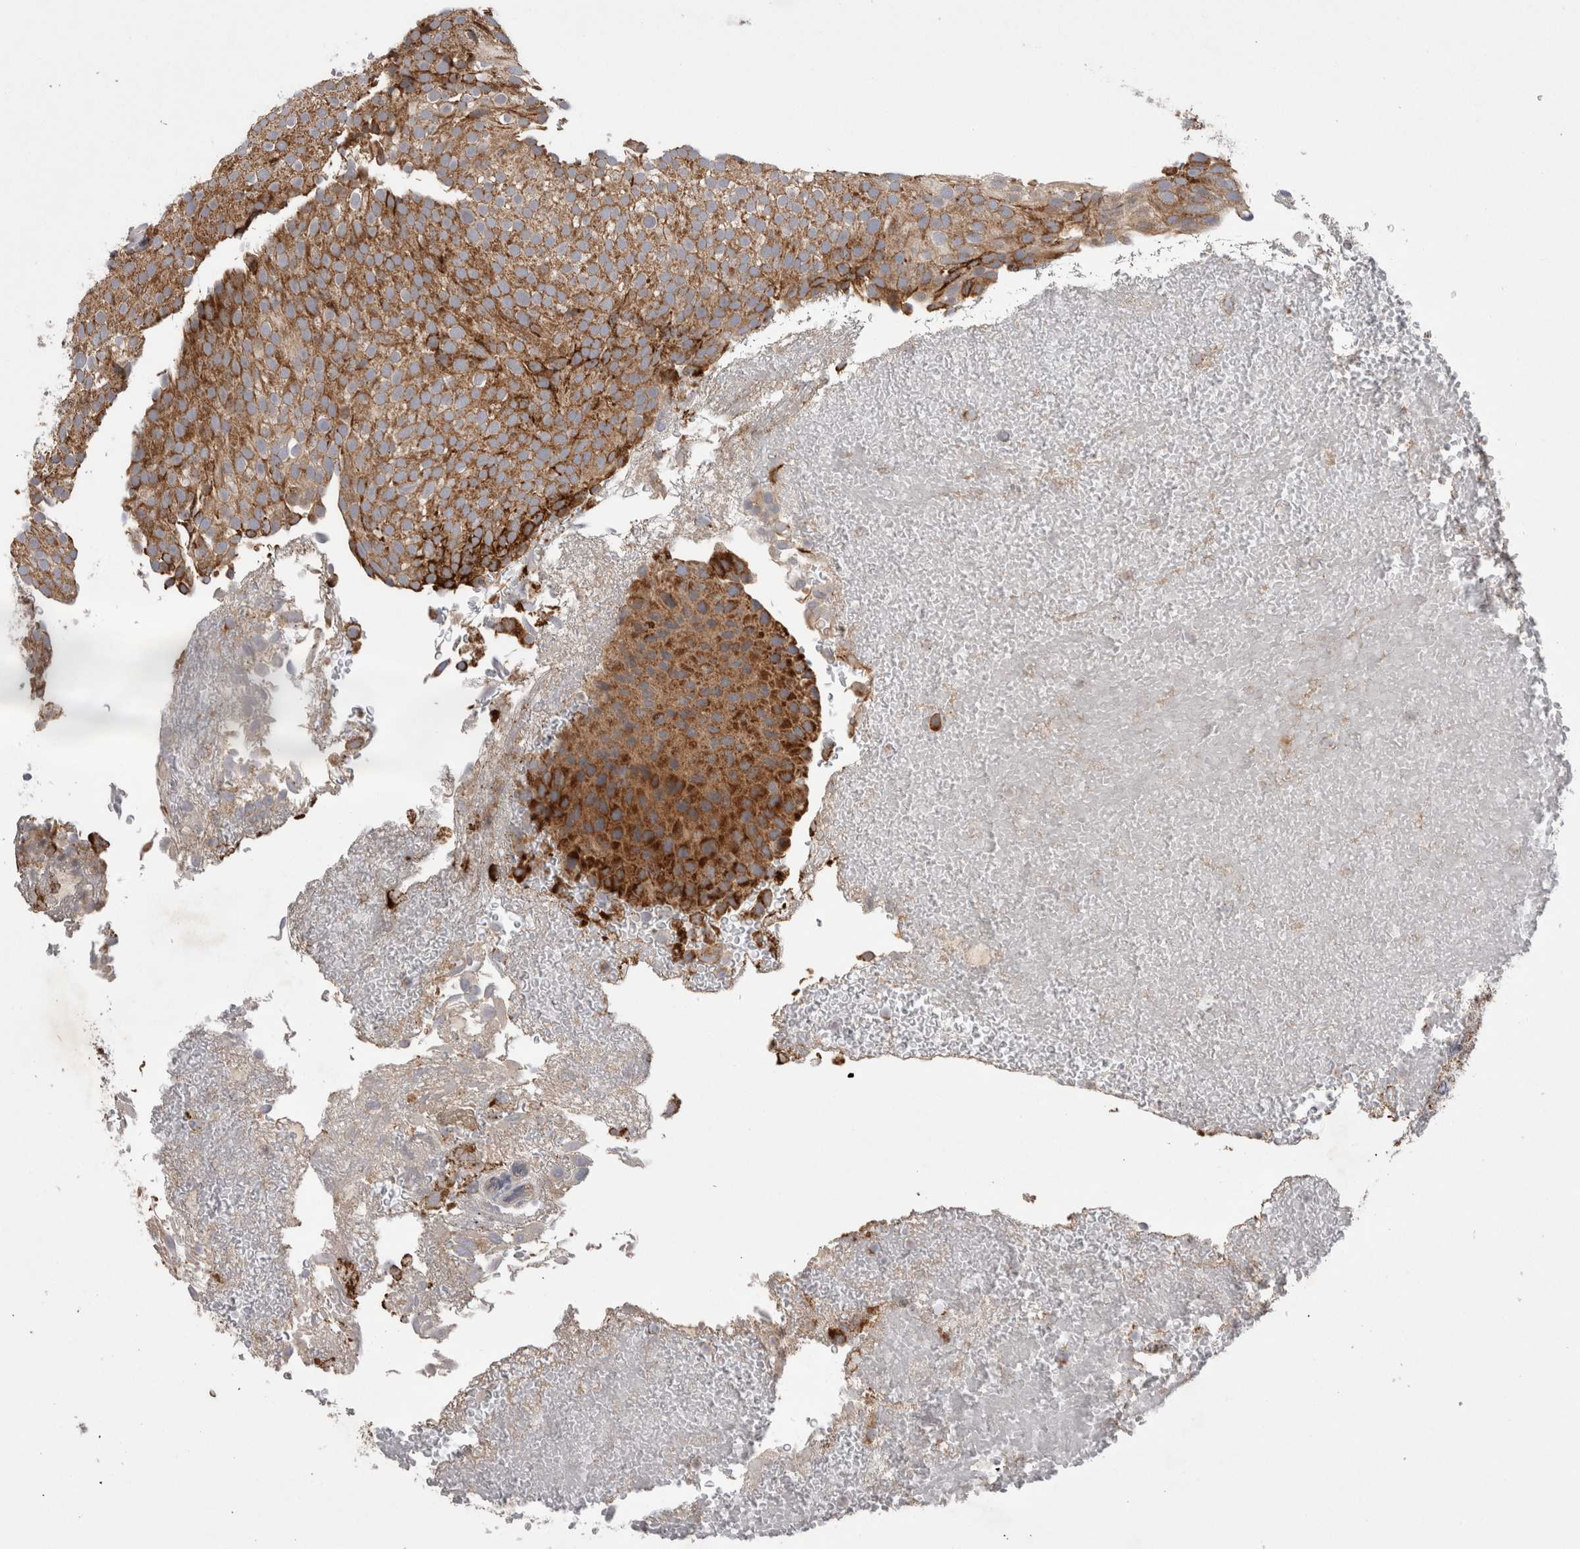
{"staining": {"intensity": "strong", "quantity": "25%-75%", "location": "cytoplasmic/membranous"}, "tissue": "urothelial cancer", "cell_type": "Tumor cells", "image_type": "cancer", "snomed": [{"axis": "morphology", "description": "Urothelial carcinoma, Low grade"}, {"axis": "topography", "description": "Urinary bladder"}], "caption": "Urothelial carcinoma (low-grade) was stained to show a protein in brown. There is high levels of strong cytoplasmic/membranous positivity in approximately 25%-75% of tumor cells.", "gene": "DARS2", "patient": {"sex": "male", "age": 78}}